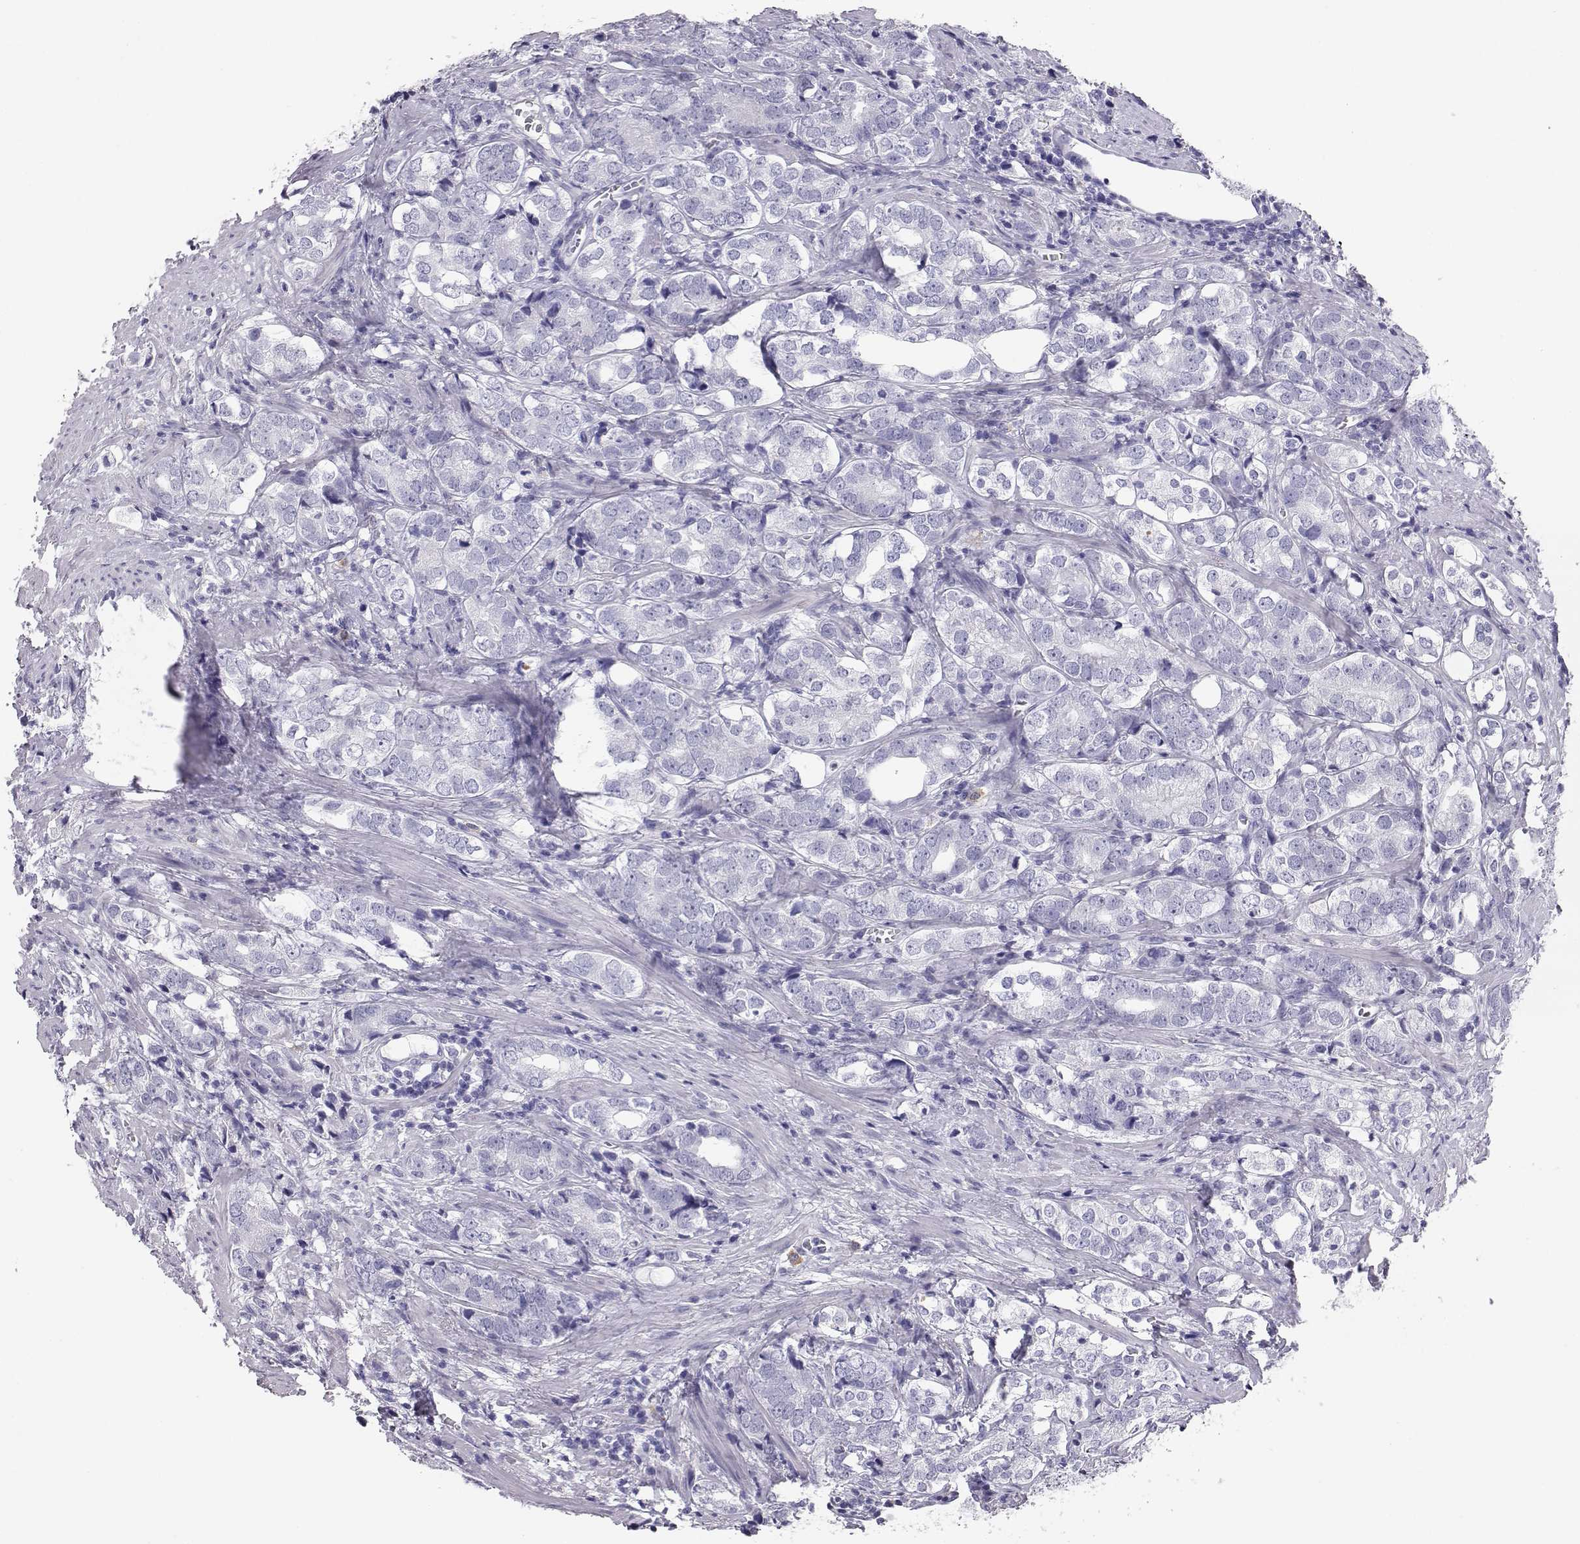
{"staining": {"intensity": "negative", "quantity": "none", "location": "none"}, "tissue": "prostate cancer", "cell_type": "Tumor cells", "image_type": "cancer", "snomed": [{"axis": "morphology", "description": "Adenocarcinoma, NOS"}, {"axis": "topography", "description": "Prostate and seminal vesicle, NOS"}], "caption": "Human adenocarcinoma (prostate) stained for a protein using immunohistochemistry (IHC) demonstrates no expression in tumor cells.", "gene": "ITLN2", "patient": {"sex": "male", "age": 63}}